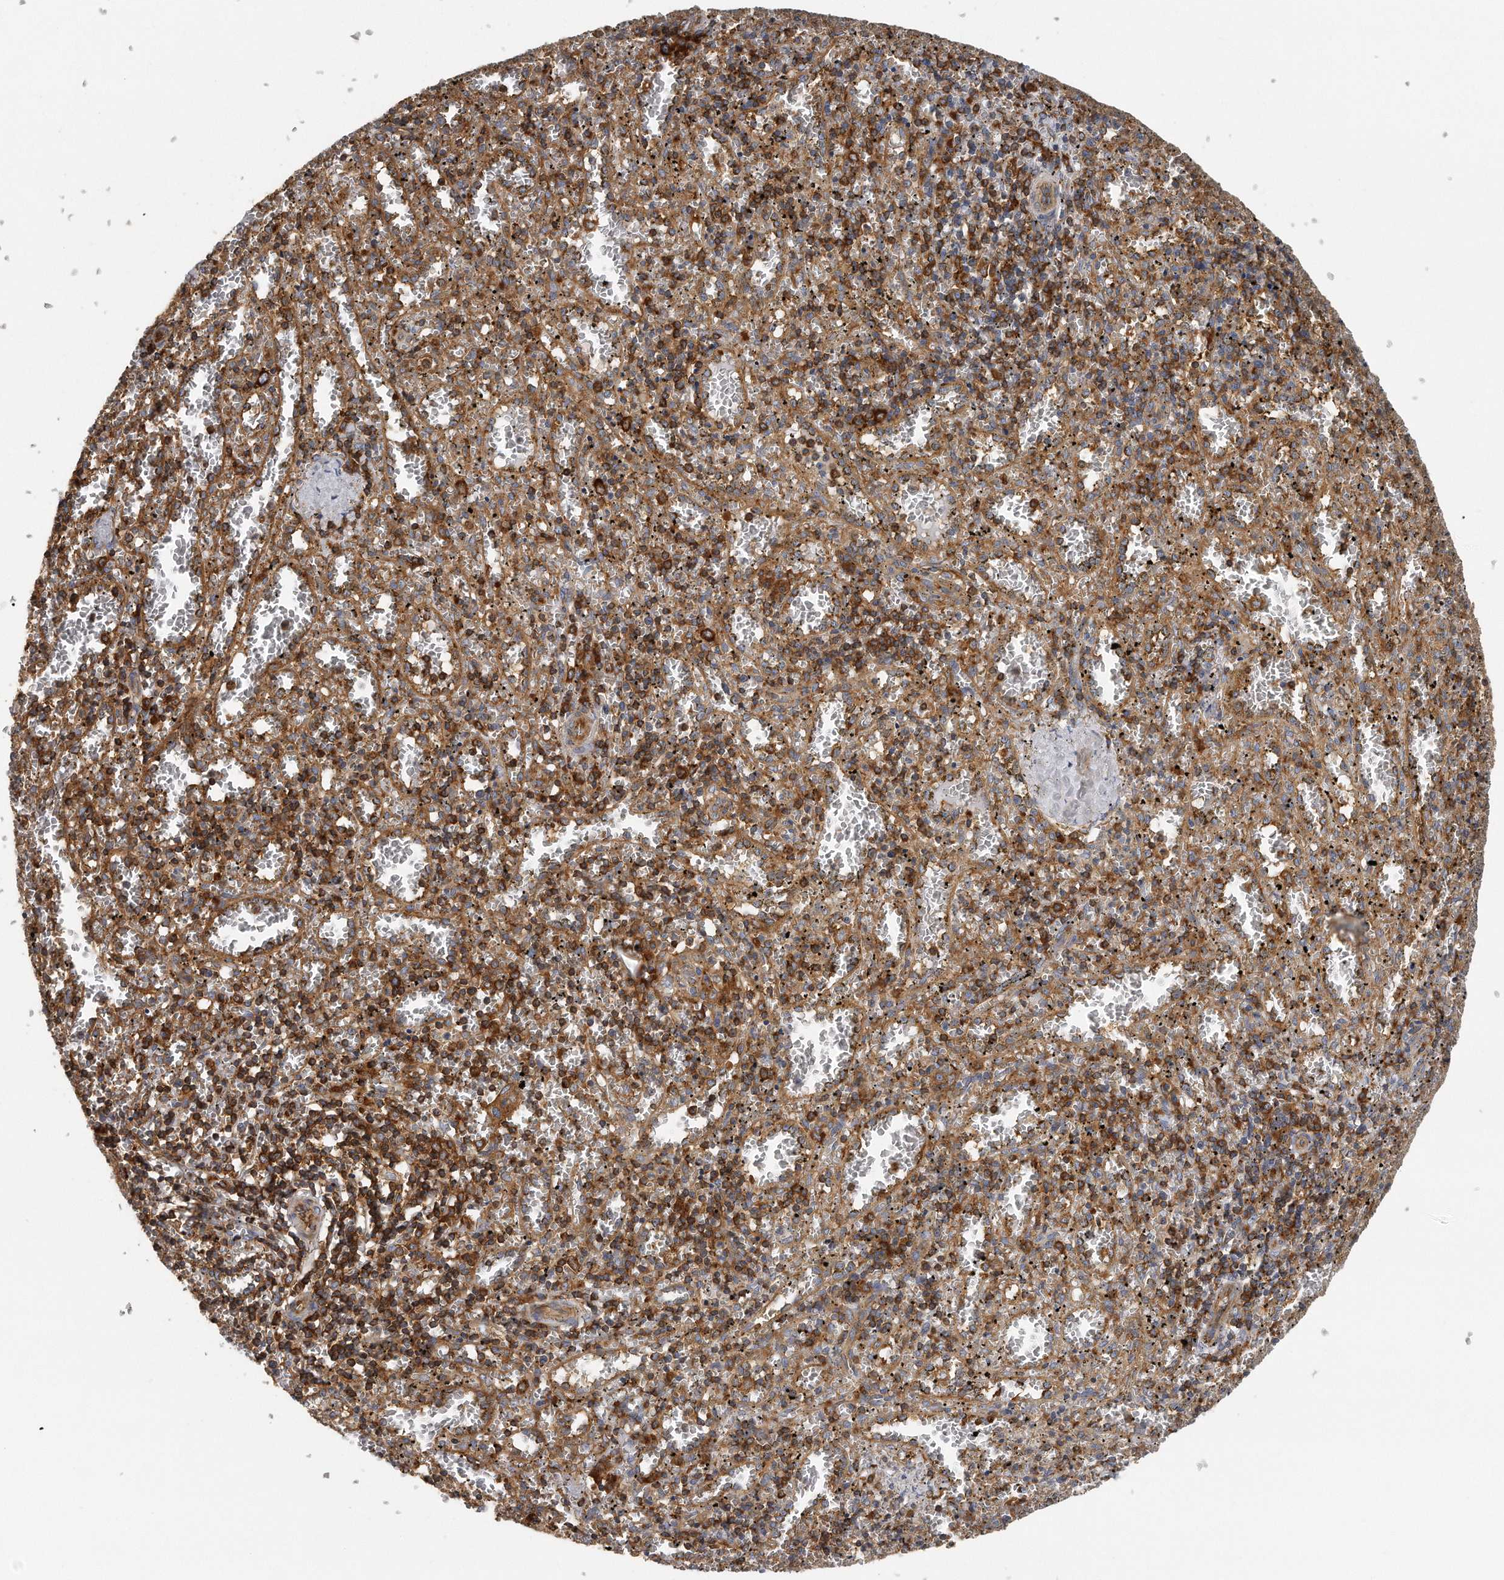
{"staining": {"intensity": "strong", "quantity": "25%-75%", "location": "cytoplasmic/membranous"}, "tissue": "spleen", "cell_type": "Cells in red pulp", "image_type": "normal", "snomed": [{"axis": "morphology", "description": "Normal tissue, NOS"}, {"axis": "topography", "description": "Spleen"}], "caption": "Immunohistochemical staining of benign human spleen exhibits strong cytoplasmic/membranous protein positivity in approximately 25%-75% of cells in red pulp. (DAB = brown stain, brightfield microscopy at high magnification).", "gene": "EIF3I", "patient": {"sex": "male", "age": 11}}